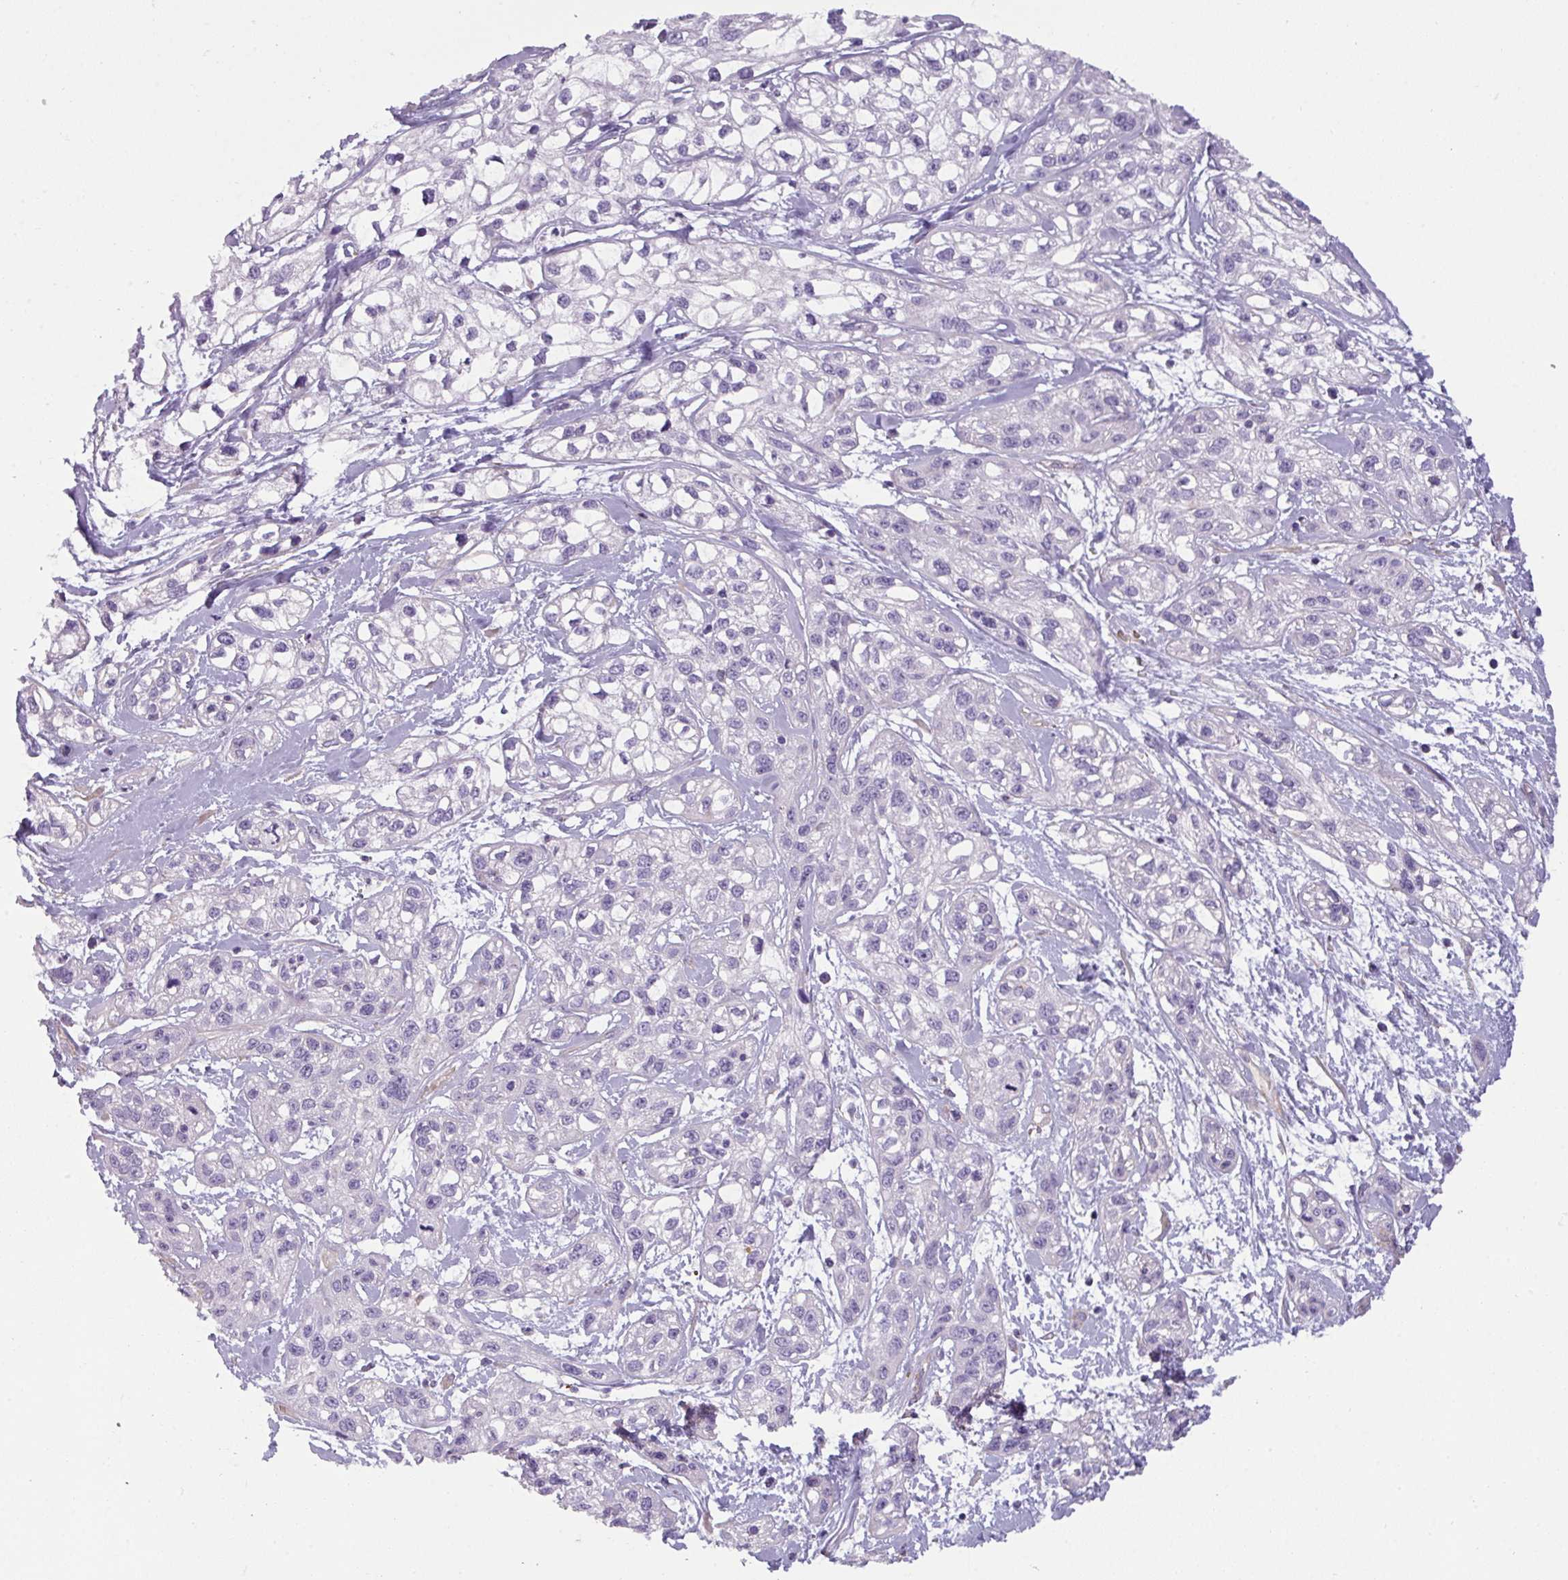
{"staining": {"intensity": "negative", "quantity": "none", "location": "none"}, "tissue": "skin cancer", "cell_type": "Tumor cells", "image_type": "cancer", "snomed": [{"axis": "morphology", "description": "Squamous cell carcinoma, NOS"}, {"axis": "topography", "description": "Skin"}], "caption": "Skin squamous cell carcinoma was stained to show a protein in brown. There is no significant positivity in tumor cells.", "gene": "BUD23", "patient": {"sex": "male", "age": 82}}